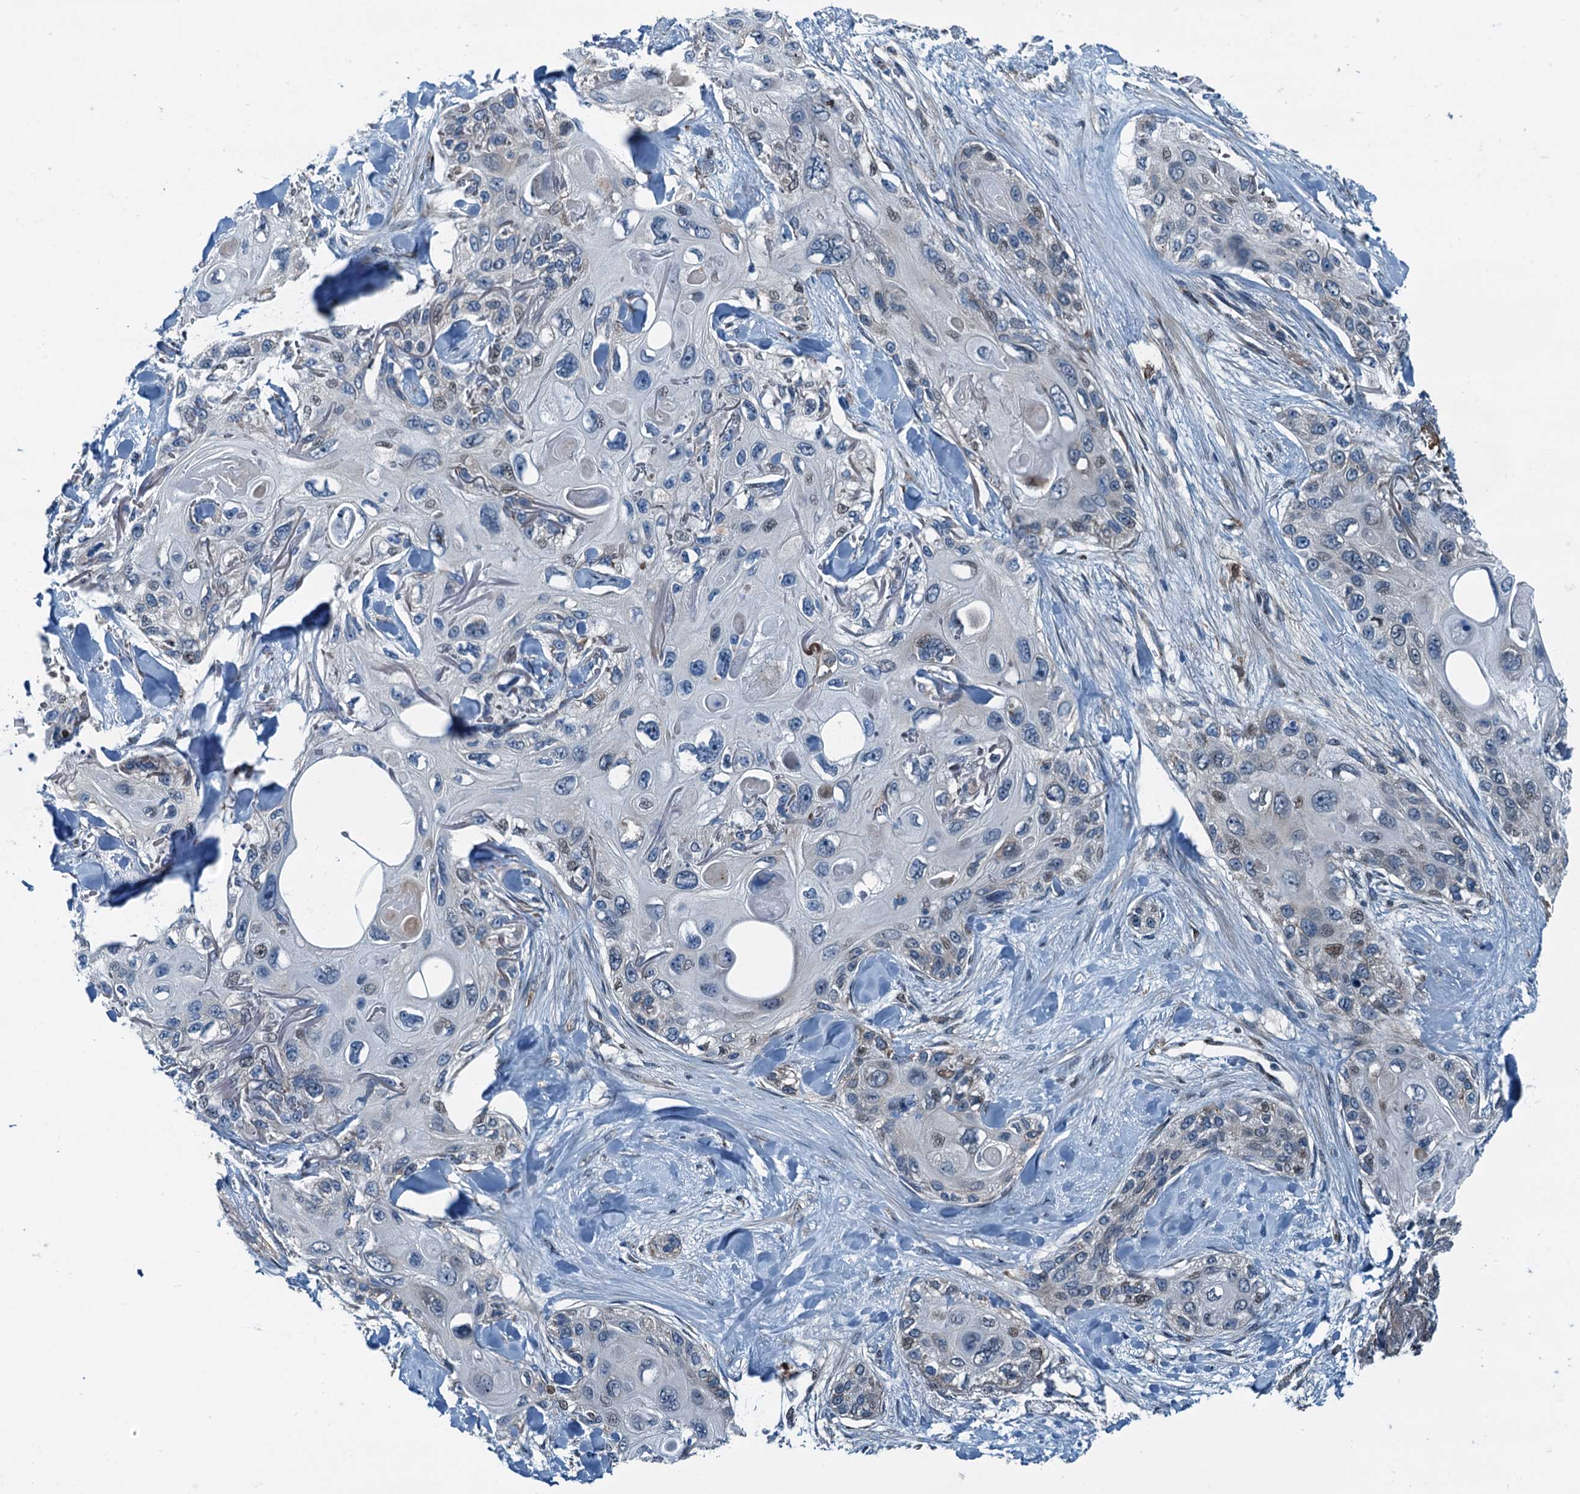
{"staining": {"intensity": "weak", "quantity": "<25%", "location": "nuclear"}, "tissue": "skin cancer", "cell_type": "Tumor cells", "image_type": "cancer", "snomed": [{"axis": "morphology", "description": "Normal tissue, NOS"}, {"axis": "morphology", "description": "Squamous cell carcinoma, NOS"}, {"axis": "topography", "description": "Skin"}], "caption": "Immunohistochemistry micrograph of neoplastic tissue: squamous cell carcinoma (skin) stained with DAB (3,3'-diaminobenzidine) reveals no significant protein expression in tumor cells.", "gene": "TAMALIN", "patient": {"sex": "male", "age": 72}}